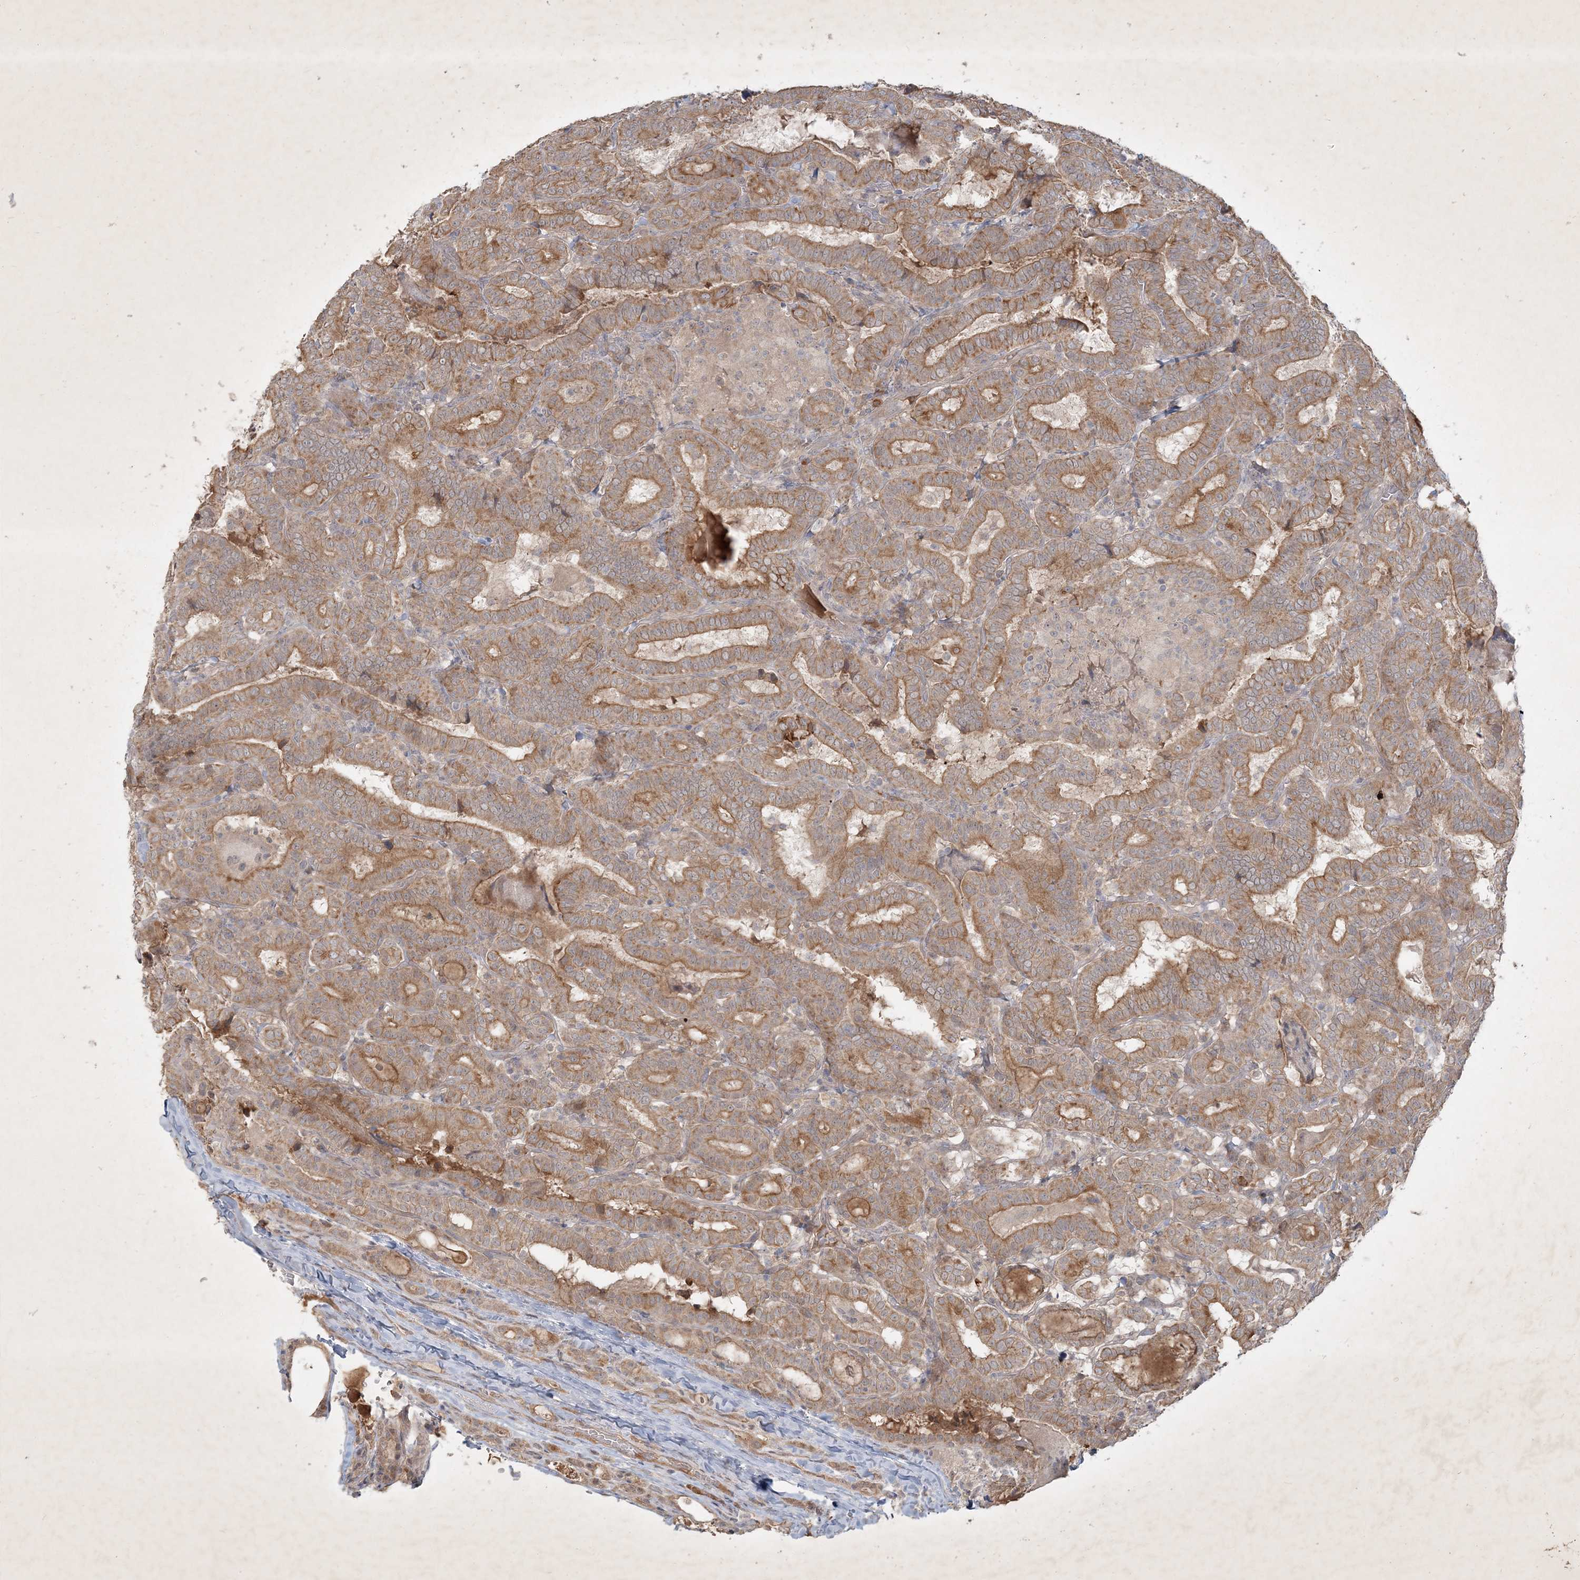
{"staining": {"intensity": "moderate", "quantity": ">75%", "location": "cytoplasmic/membranous"}, "tissue": "thyroid cancer", "cell_type": "Tumor cells", "image_type": "cancer", "snomed": [{"axis": "morphology", "description": "Papillary adenocarcinoma, NOS"}, {"axis": "topography", "description": "Thyroid gland"}], "caption": "Immunohistochemical staining of thyroid cancer (papillary adenocarcinoma) reveals moderate cytoplasmic/membranous protein expression in approximately >75% of tumor cells.", "gene": "BOD1", "patient": {"sex": "female", "age": 72}}